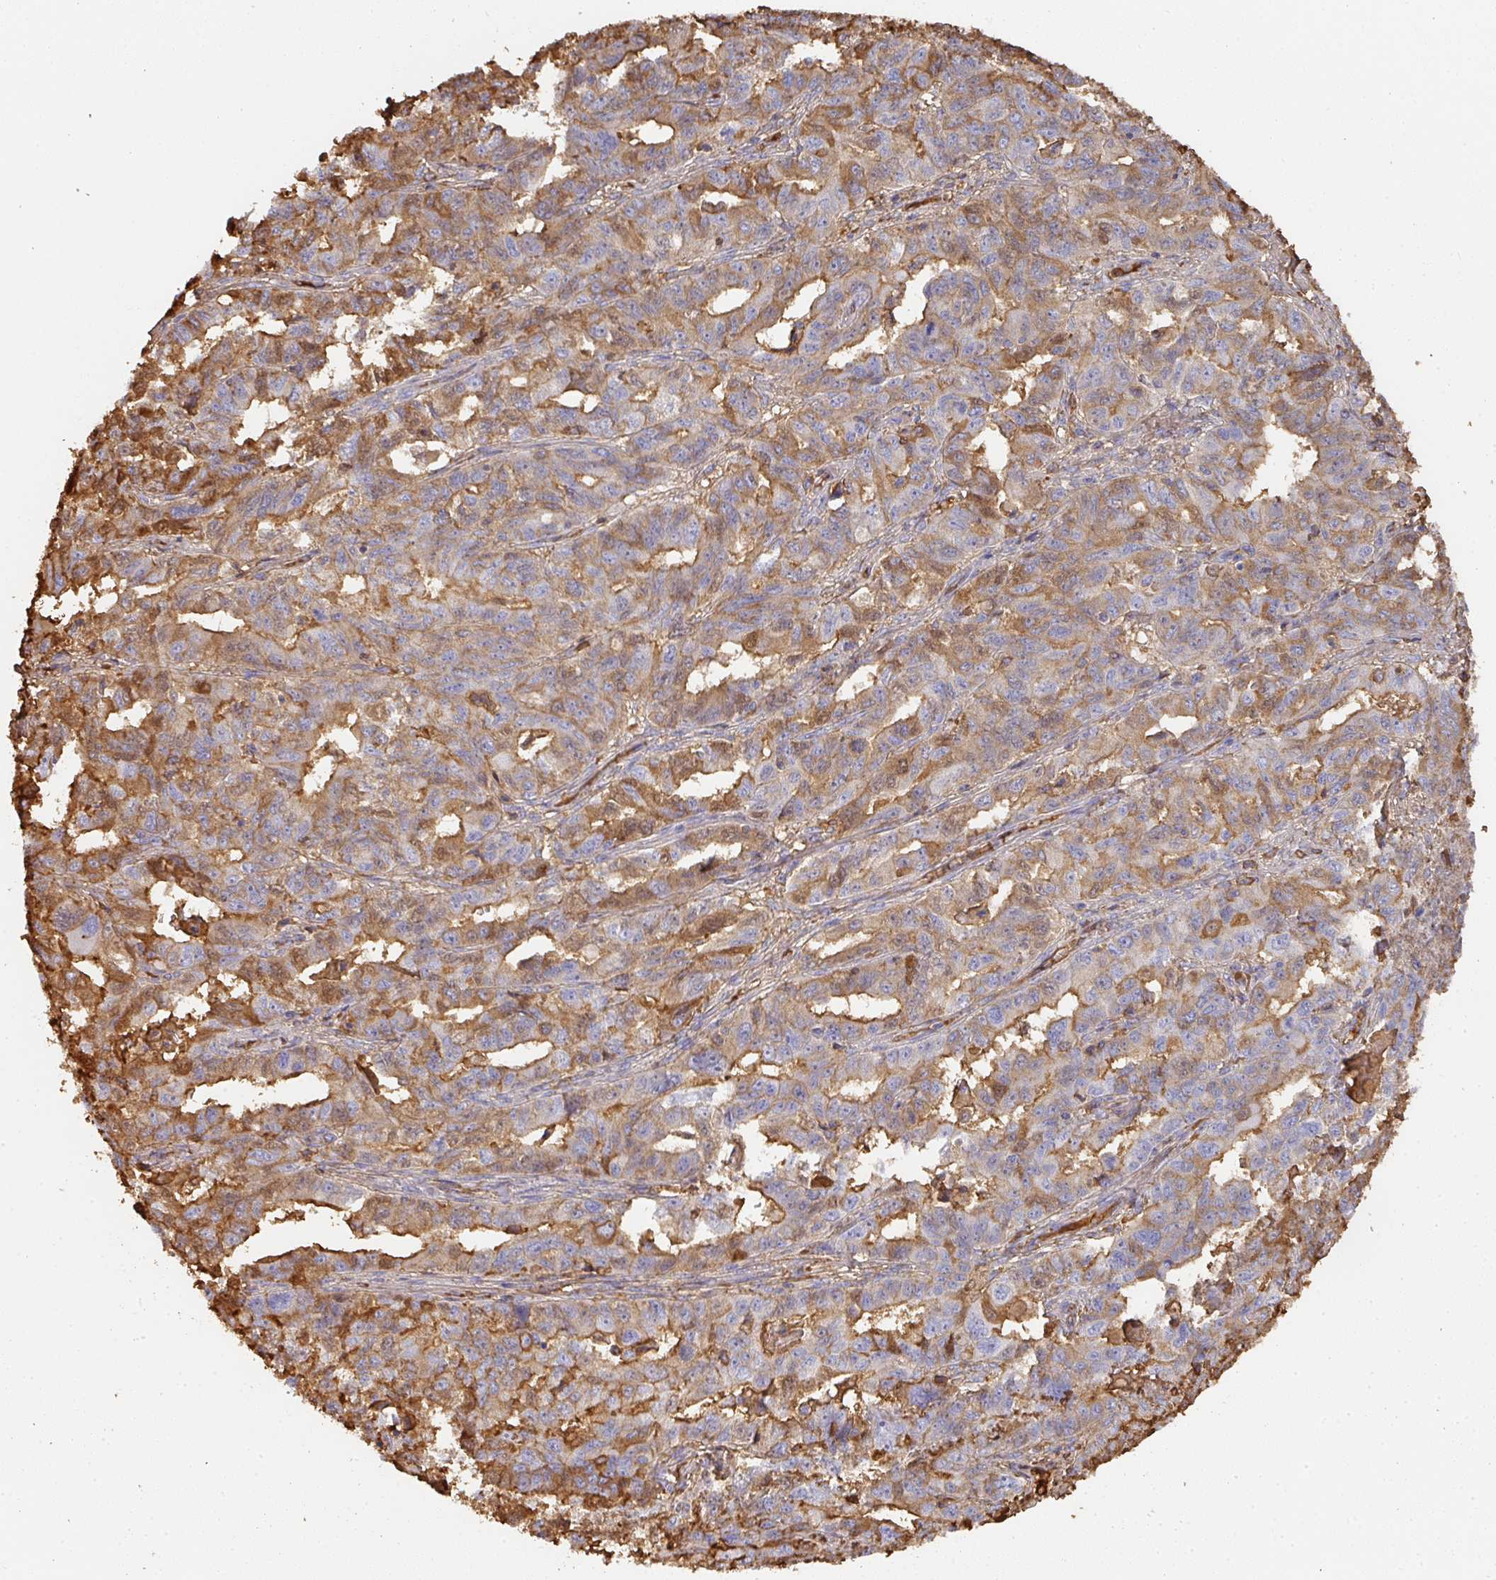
{"staining": {"intensity": "moderate", "quantity": "25%-75%", "location": "cytoplasmic/membranous"}, "tissue": "ovarian cancer", "cell_type": "Tumor cells", "image_type": "cancer", "snomed": [{"axis": "morphology", "description": "Adenocarcinoma, NOS"}, {"axis": "morphology", "description": "Carcinoma, endometroid"}, {"axis": "topography", "description": "Ovary"}], "caption": "Immunohistochemistry (IHC) photomicrograph of neoplastic tissue: human adenocarcinoma (ovarian) stained using IHC demonstrates medium levels of moderate protein expression localized specifically in the cytoplasmic/membranous of tumor cells, appearing as a cytoplasmic/membranous brown color.", "gene": "ALB", "patient": {"sex": "female", "age": 72}}